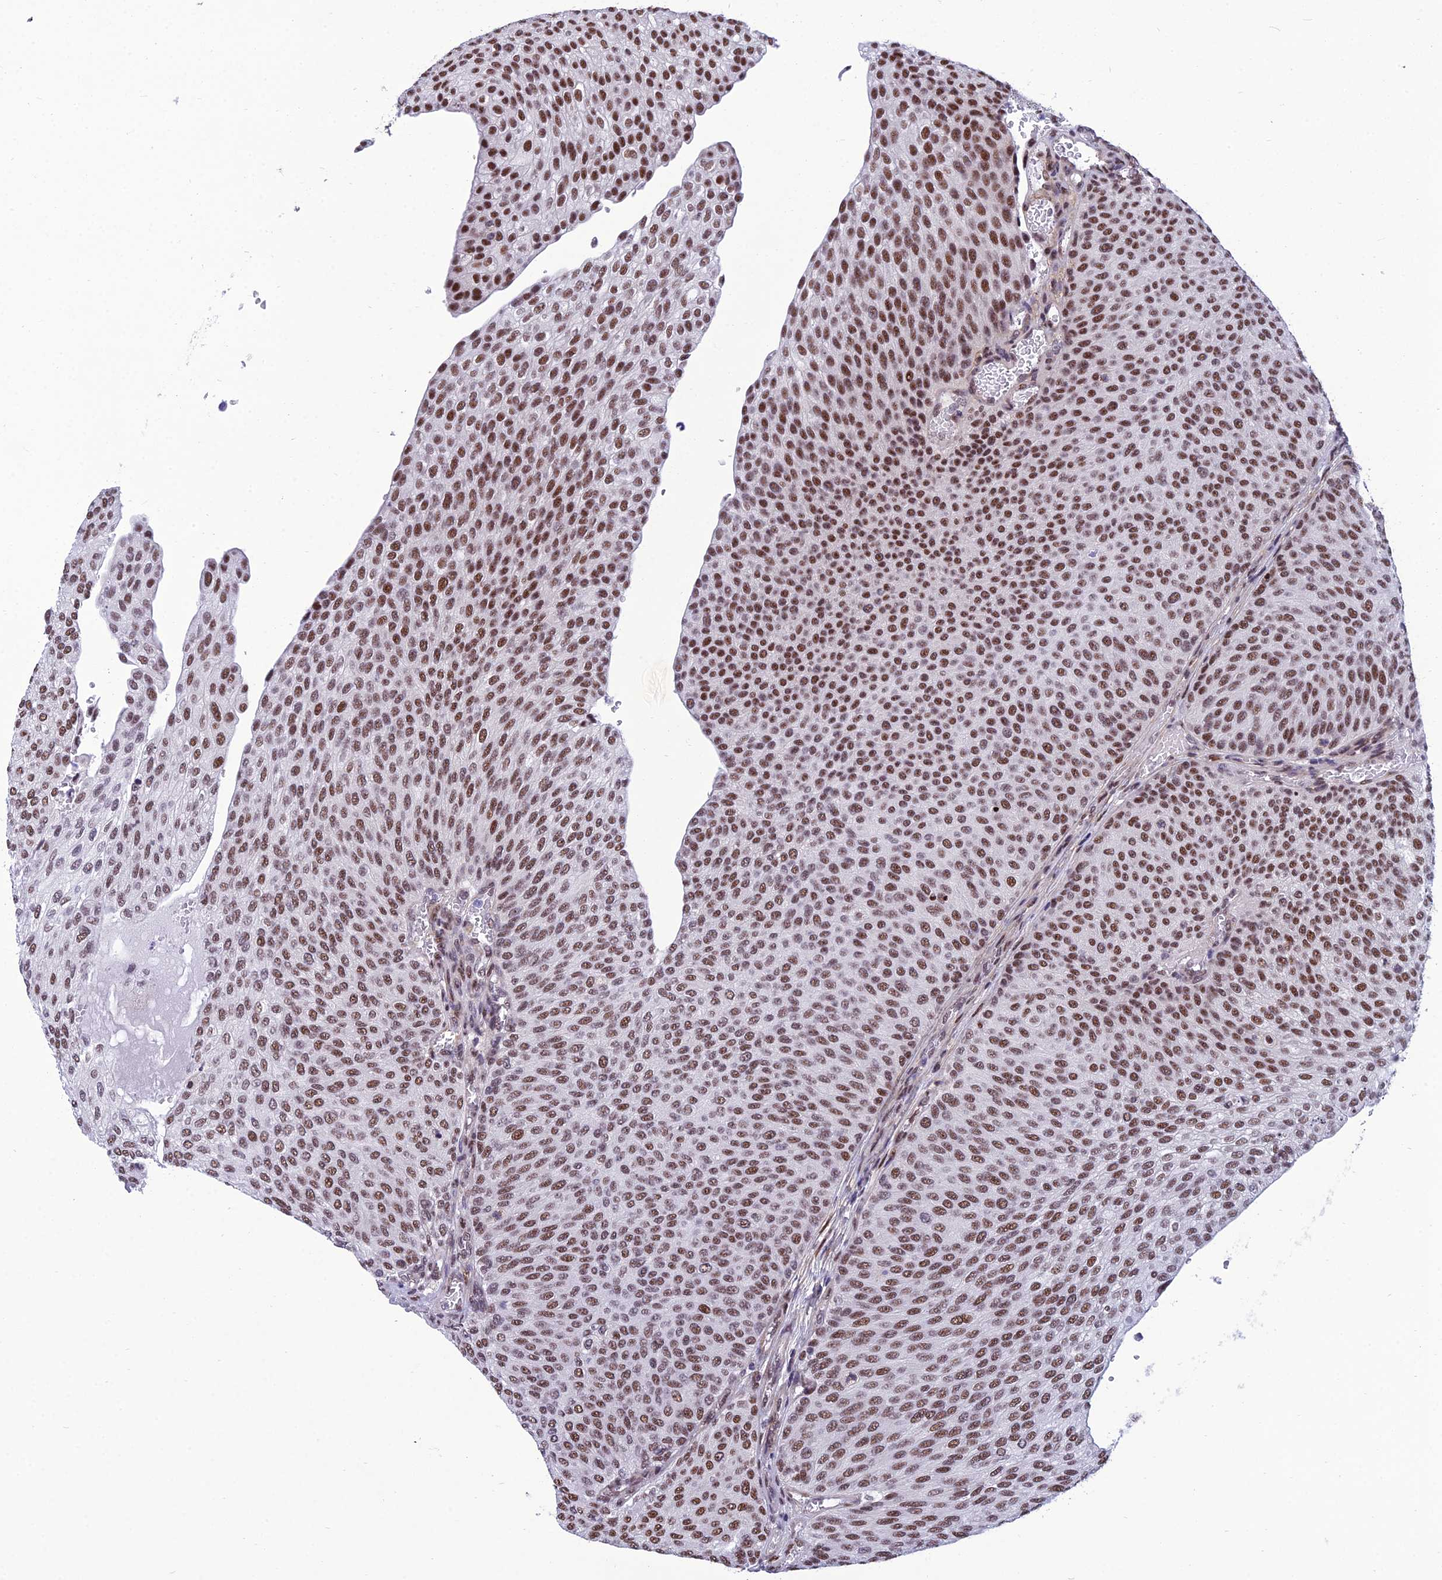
{"staining": {"intensity": "moderate", "quantity": ">75%", "location": "nuclear"}, "tissue": "urothelial cancer", "cell_type": "Tumor cells", "image_type": "cancer", "snomed": [{"axis": "morphology", "description": "Urothelial carcinoma, High grade"}, {"axis": "topography", "description": "Urinary bladder"}], "caption": "The image shows staining of urothelial cancer, revealing moderate nuclear protein staining (brown color) within tumor cells. The protein is shown in brown color, while the nuclei are stained blue.", "gene": "RSRC1", "patient": {"sex": "female", "age": 79}}